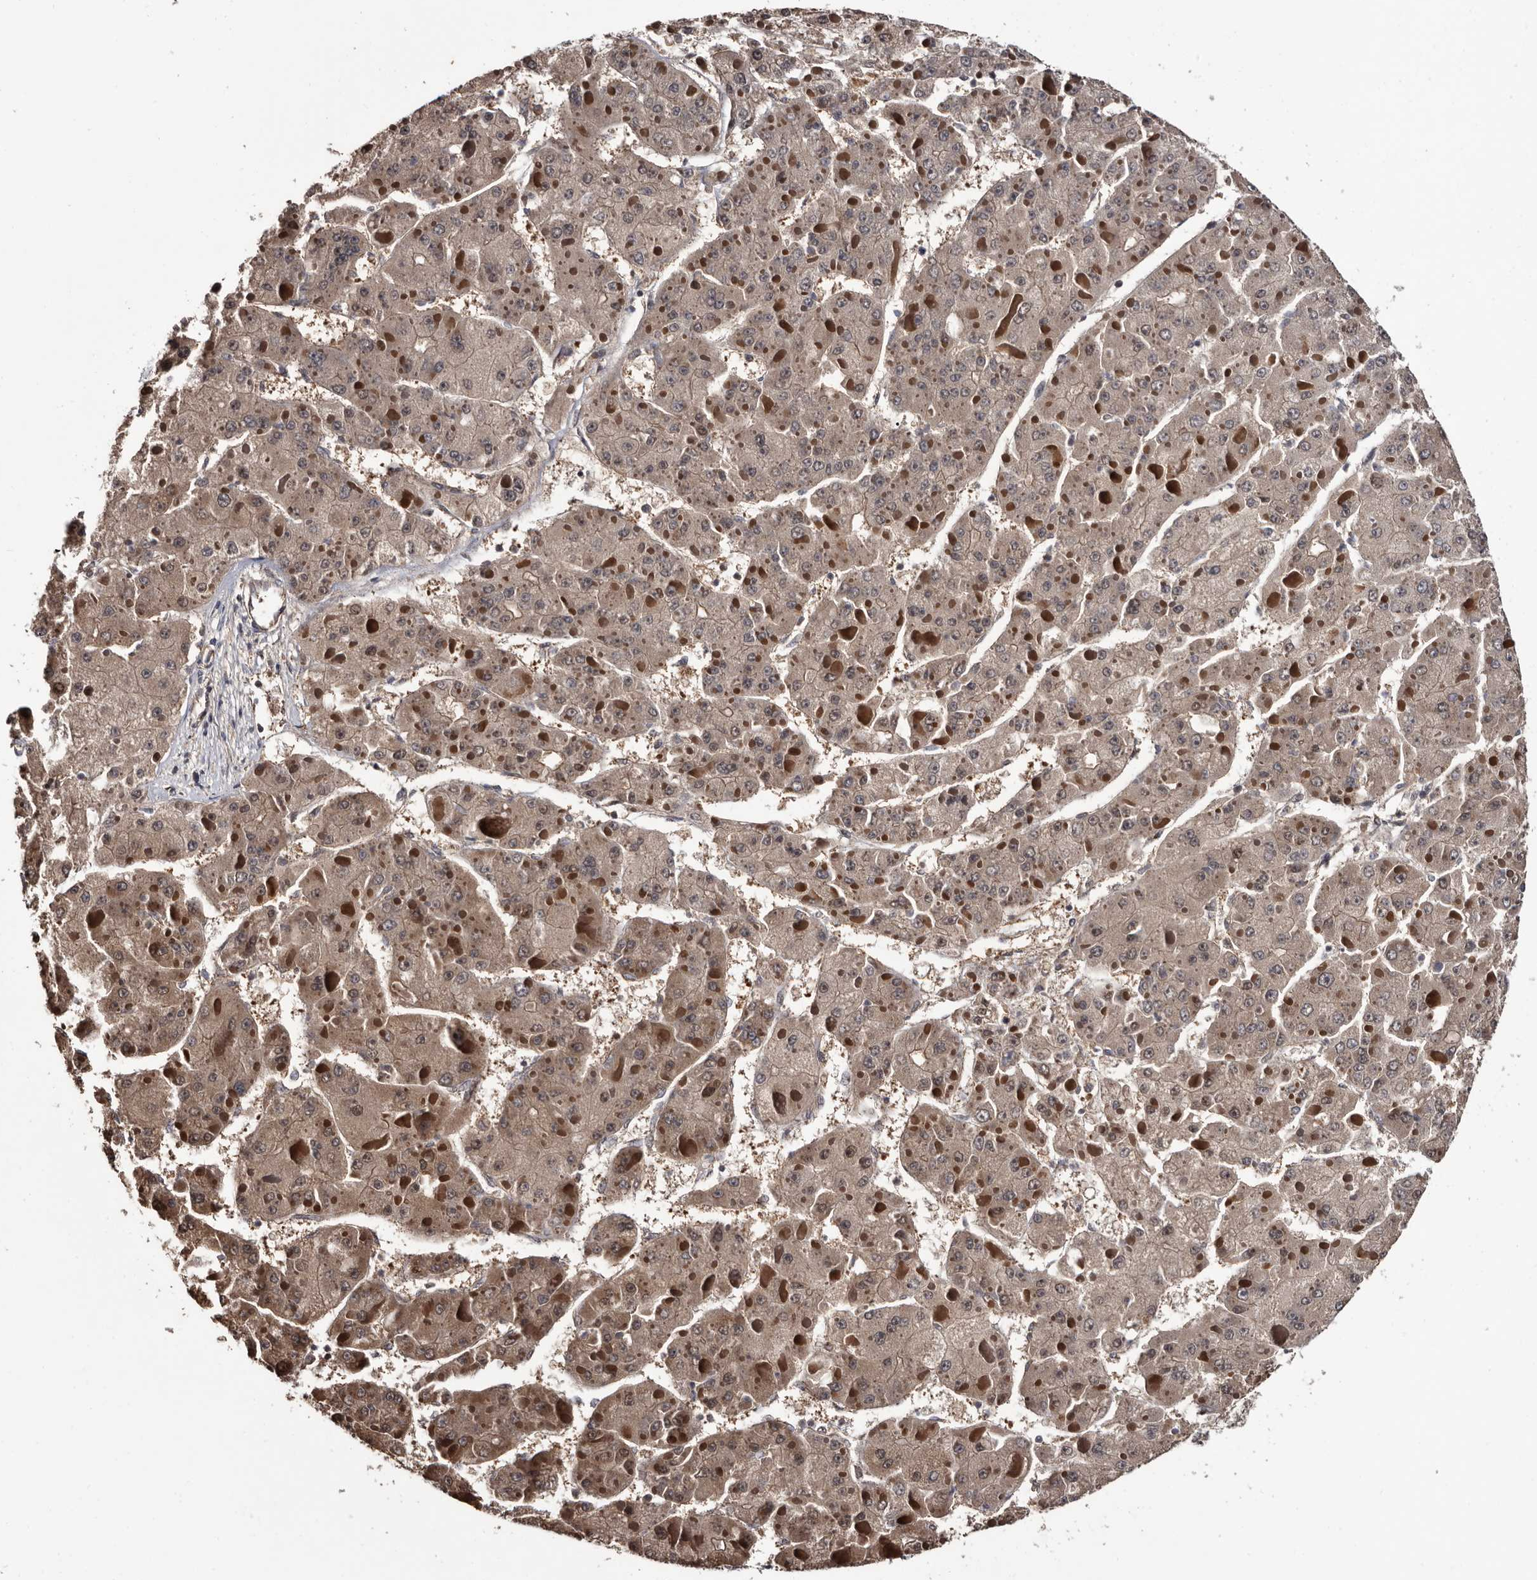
{"staining": {"intensity": "weak", "quantity": ">75%", "location": "cytoplasmic/membranous,nuclear"}, "tissue": "liver cancer", "cell_type": "Tumor cells", "image_type": "cancer", "snomed": [{"axis": "morphology", "description": "Carcinoma, Hepatocellular, NOS"}, {"axis": "topography", "description": "Liver"}], "caption": "Liver cancer (hepatocellular carcinoma) was stained to show a protein in brown. There is low levels of weak cytoplasmic/membranous and nuclear staining in approximately >75% of tumor cells. Using DAB (brown) and hematoxylin (blue) stains, captured at high magnification using brightfield microscopy.", "gene": "TTI2", "patient": {"sex": "female", "age": 73}}